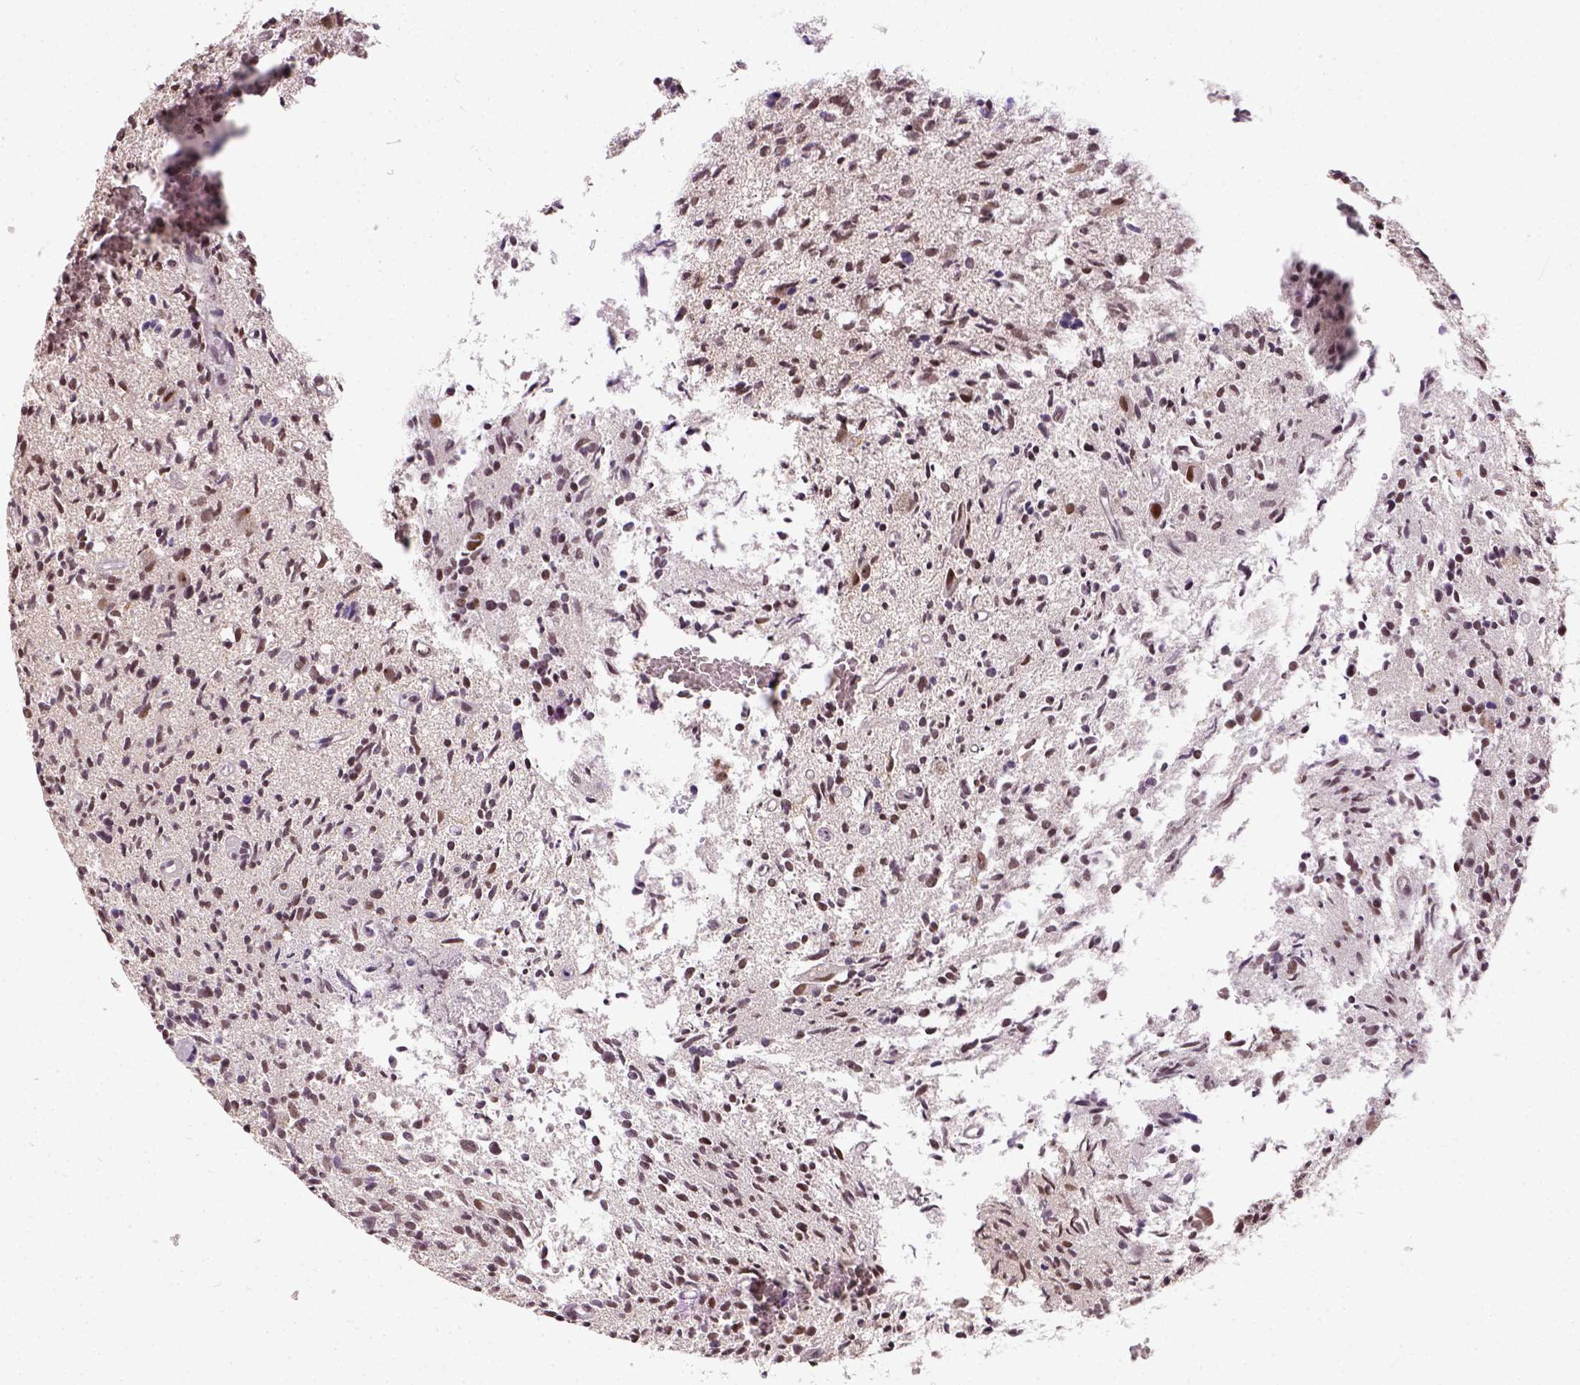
{"staining": {"intensity": "moderate", "quantity": ">75%", "location": "nuclear"}, "tissue": "glioma", "cell_type": "Tumor cells", "image_type": "cancer", "snomed": [{"axis": "morphology", "description": "Glioma, malignant, Low grade"}, {"axis": "topography", "description": "Brain"}], "caption": "Brown immunohistochemical staining in malignant glioma (low-grade) demonstrates moderate nuclear positivity in approximately >75% of tumor cells. (Brightfield microscopy of DAB IHC at high magnification).", "gene": "NACC1", "patient": {"sex": "male", "age": 64}}